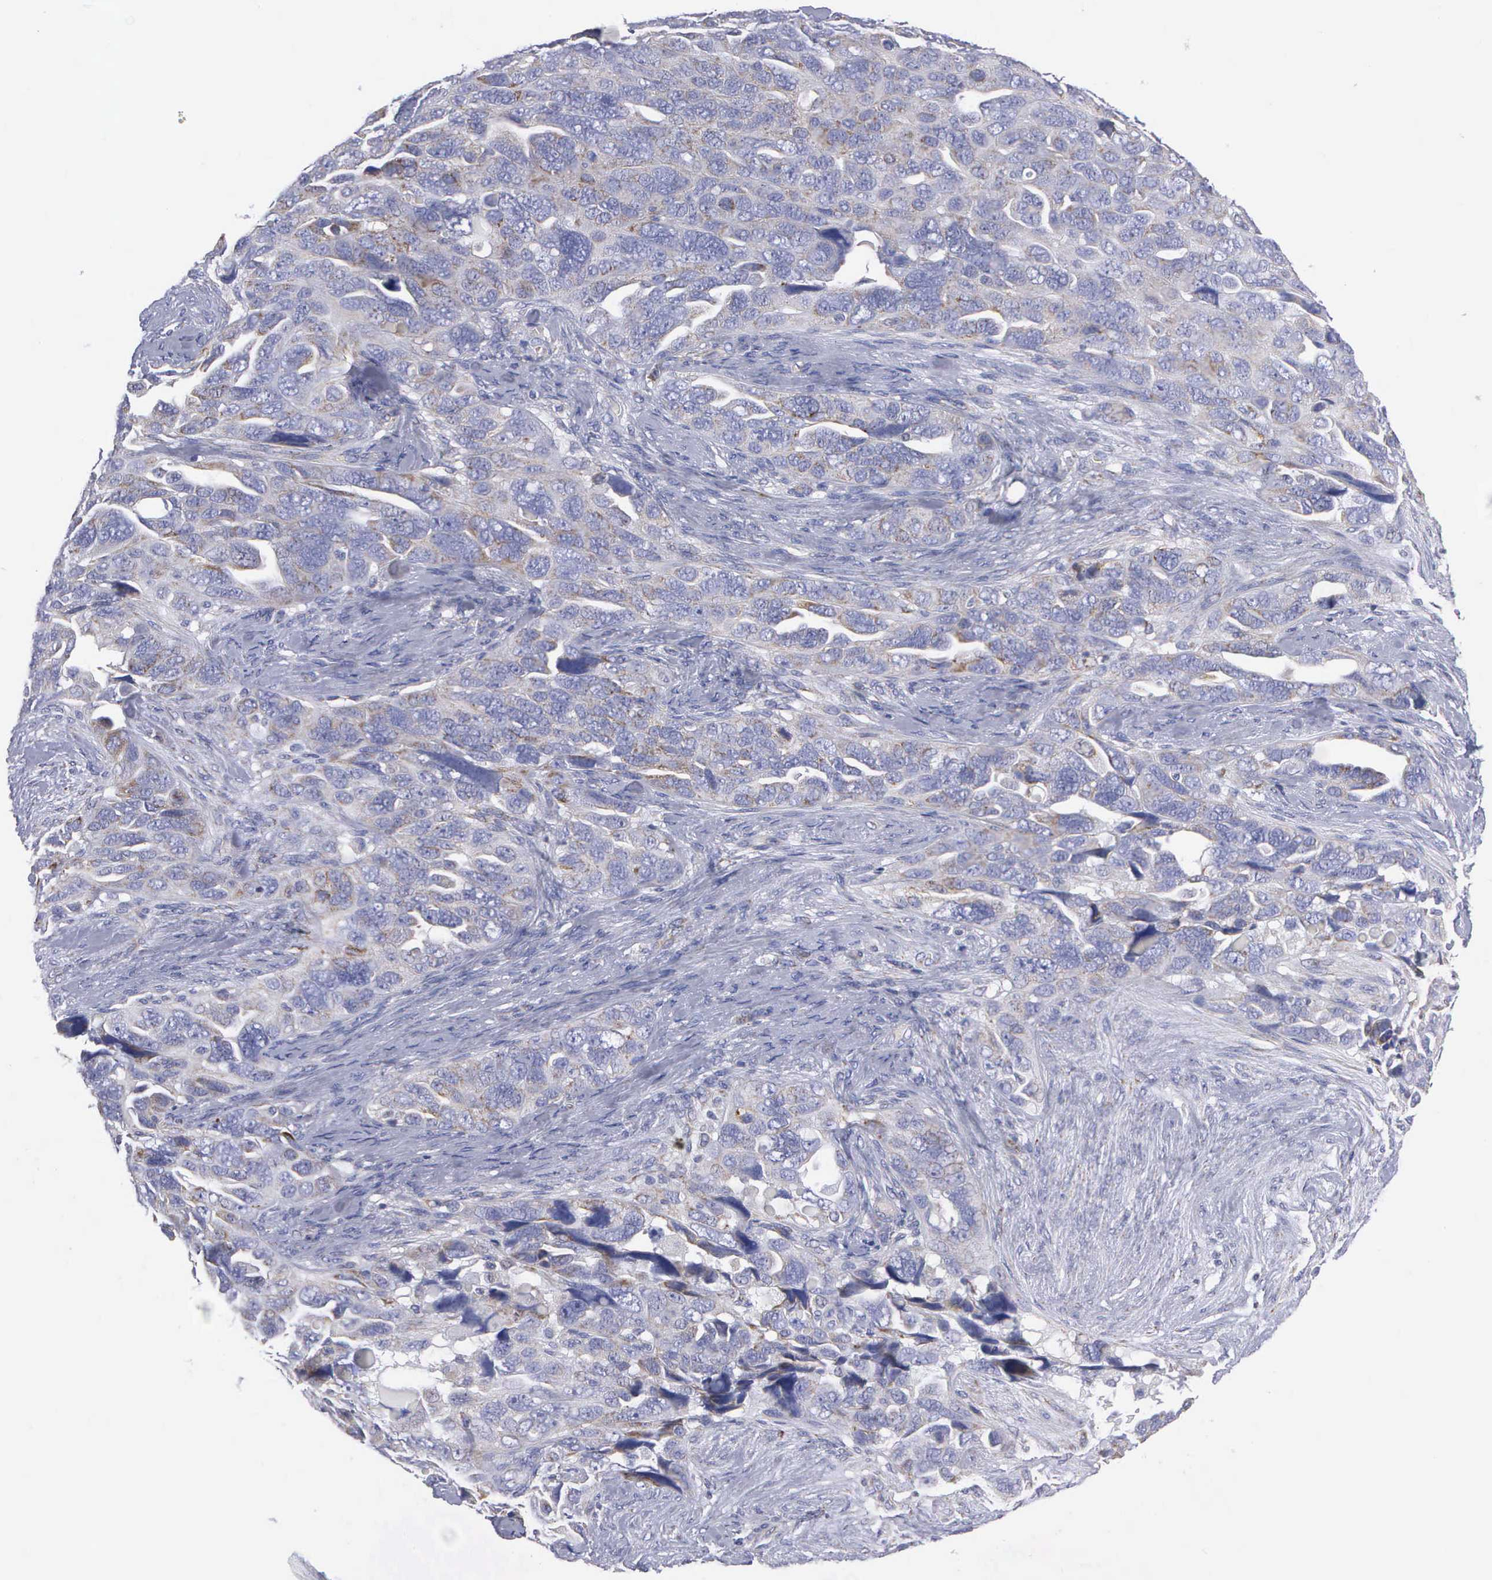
{"staining": {"intensity": "weak", "quantity": "<25%", "location": "cytoplasmic/membranous"}, "tissue": "ovarian cancer", "cell_type": "Tumor cells", "image_type": "cancer", "snomed": [{"axis": "morphology", "description": "Cystadenocarcinoma, serous, NOS"}, {"axis": "topography", "description": "Ovary"}], "caption": "The photomicrograph demonstrates no significant expression in tumor cells of ovarian cancer (serous cystadenocarcinoma). (DAB IHC with hematoxylin counter stain).", "gene": "APOOL", "patient": {"sex": "female", "age": 63}}